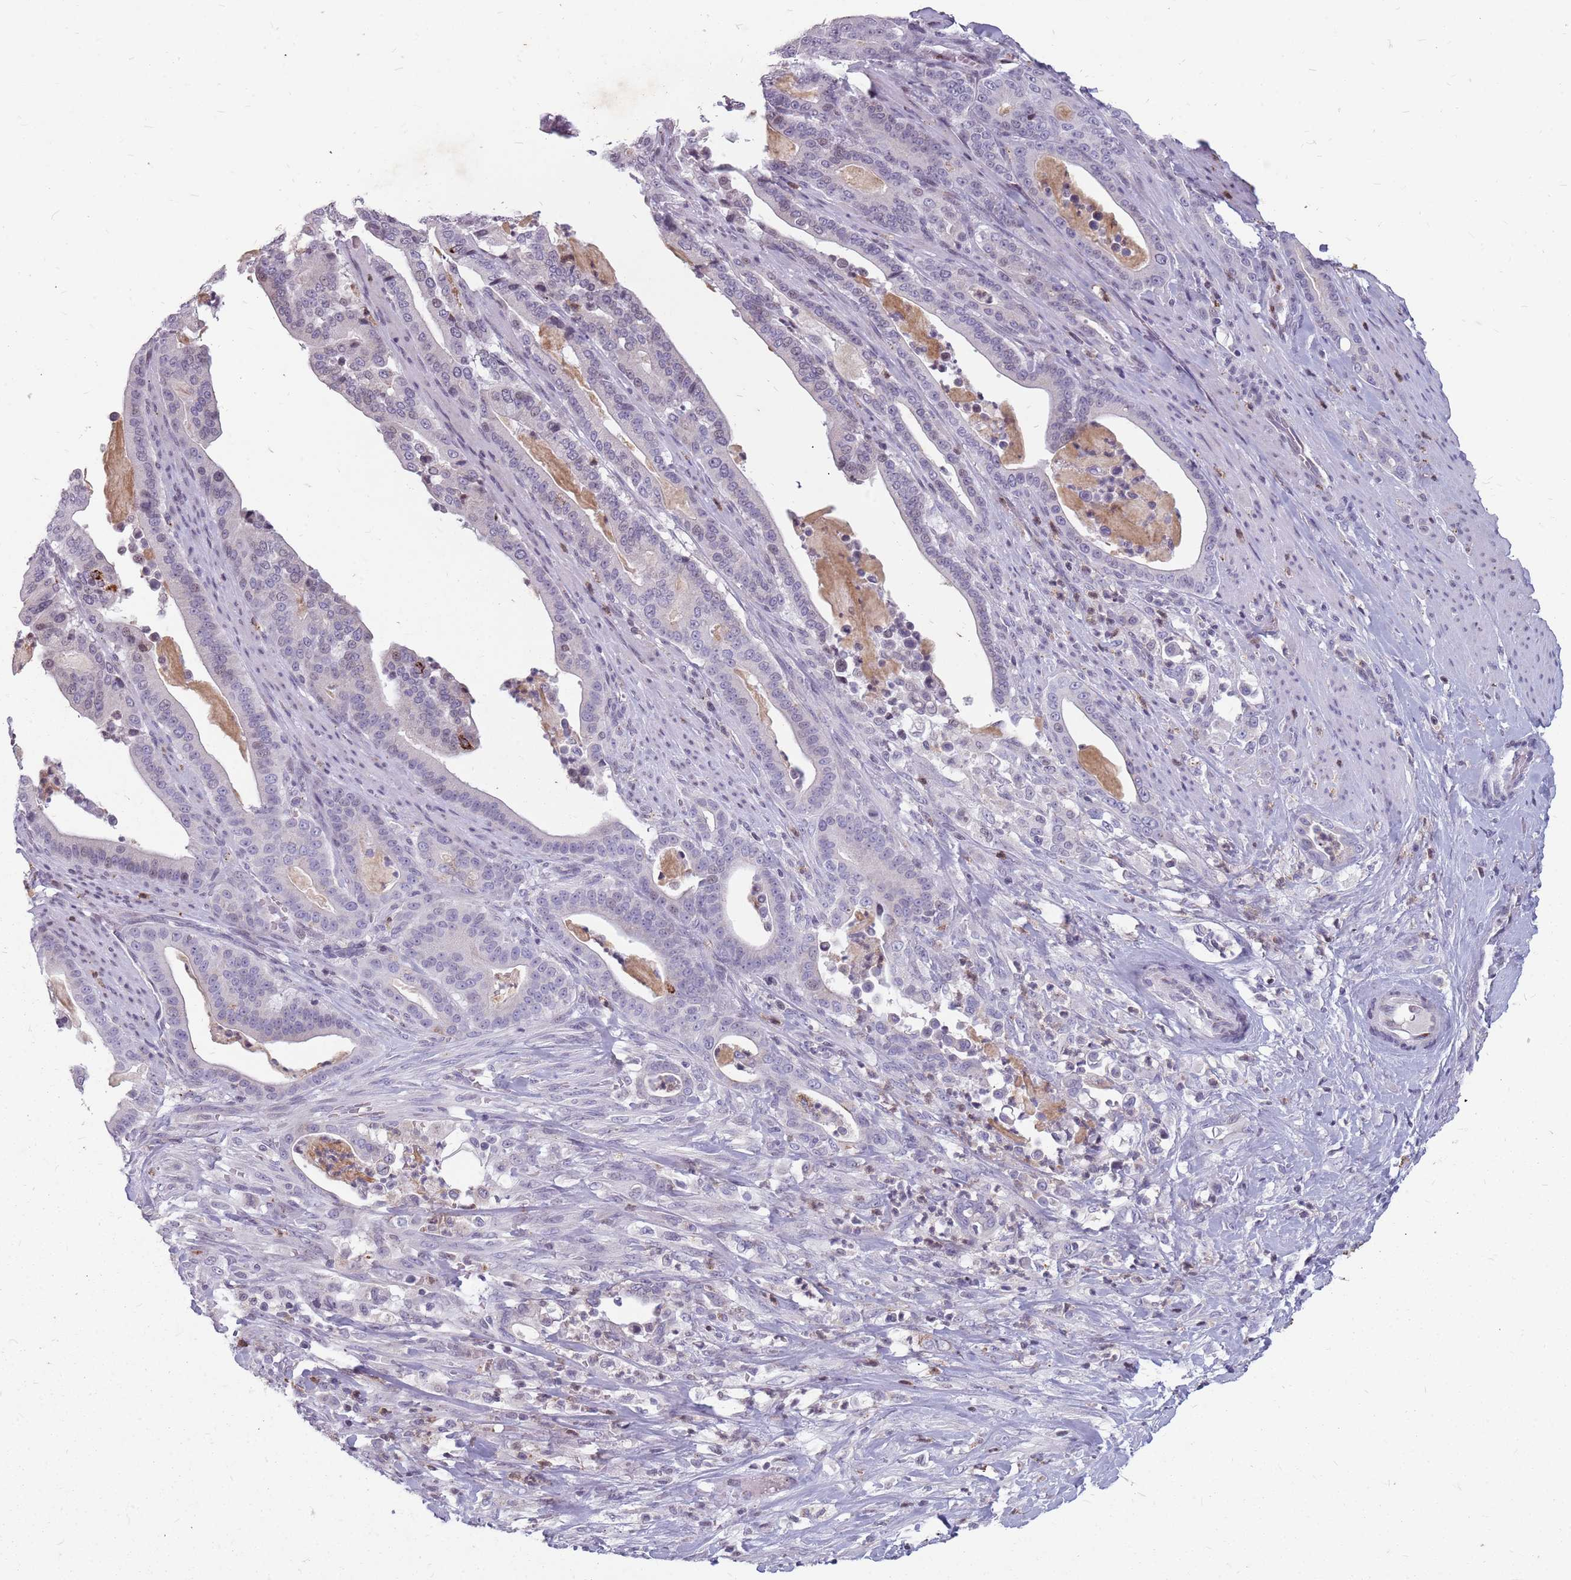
{"staining": {"intensity": "negative", "quantity": "none", "location": "none"}, "tissue": "pancreatic cancer", "cell_type": "Tumor cells", "image_type": "cancer", "snomed": [{"axis": "morphology", "description": "Adenocarcinoma, NOS"}, {"axis": "topography", "description": "Pancreas"}], "caption": "Photomicrograph shows no significant protein positivity in tumor cells of adenocarcinoma (pancreatic). (Immunohistochemistry, brightfield microscopy, high magnification).", "gene": "NEK6", "patient": {"sex": "male", "age": 63}}